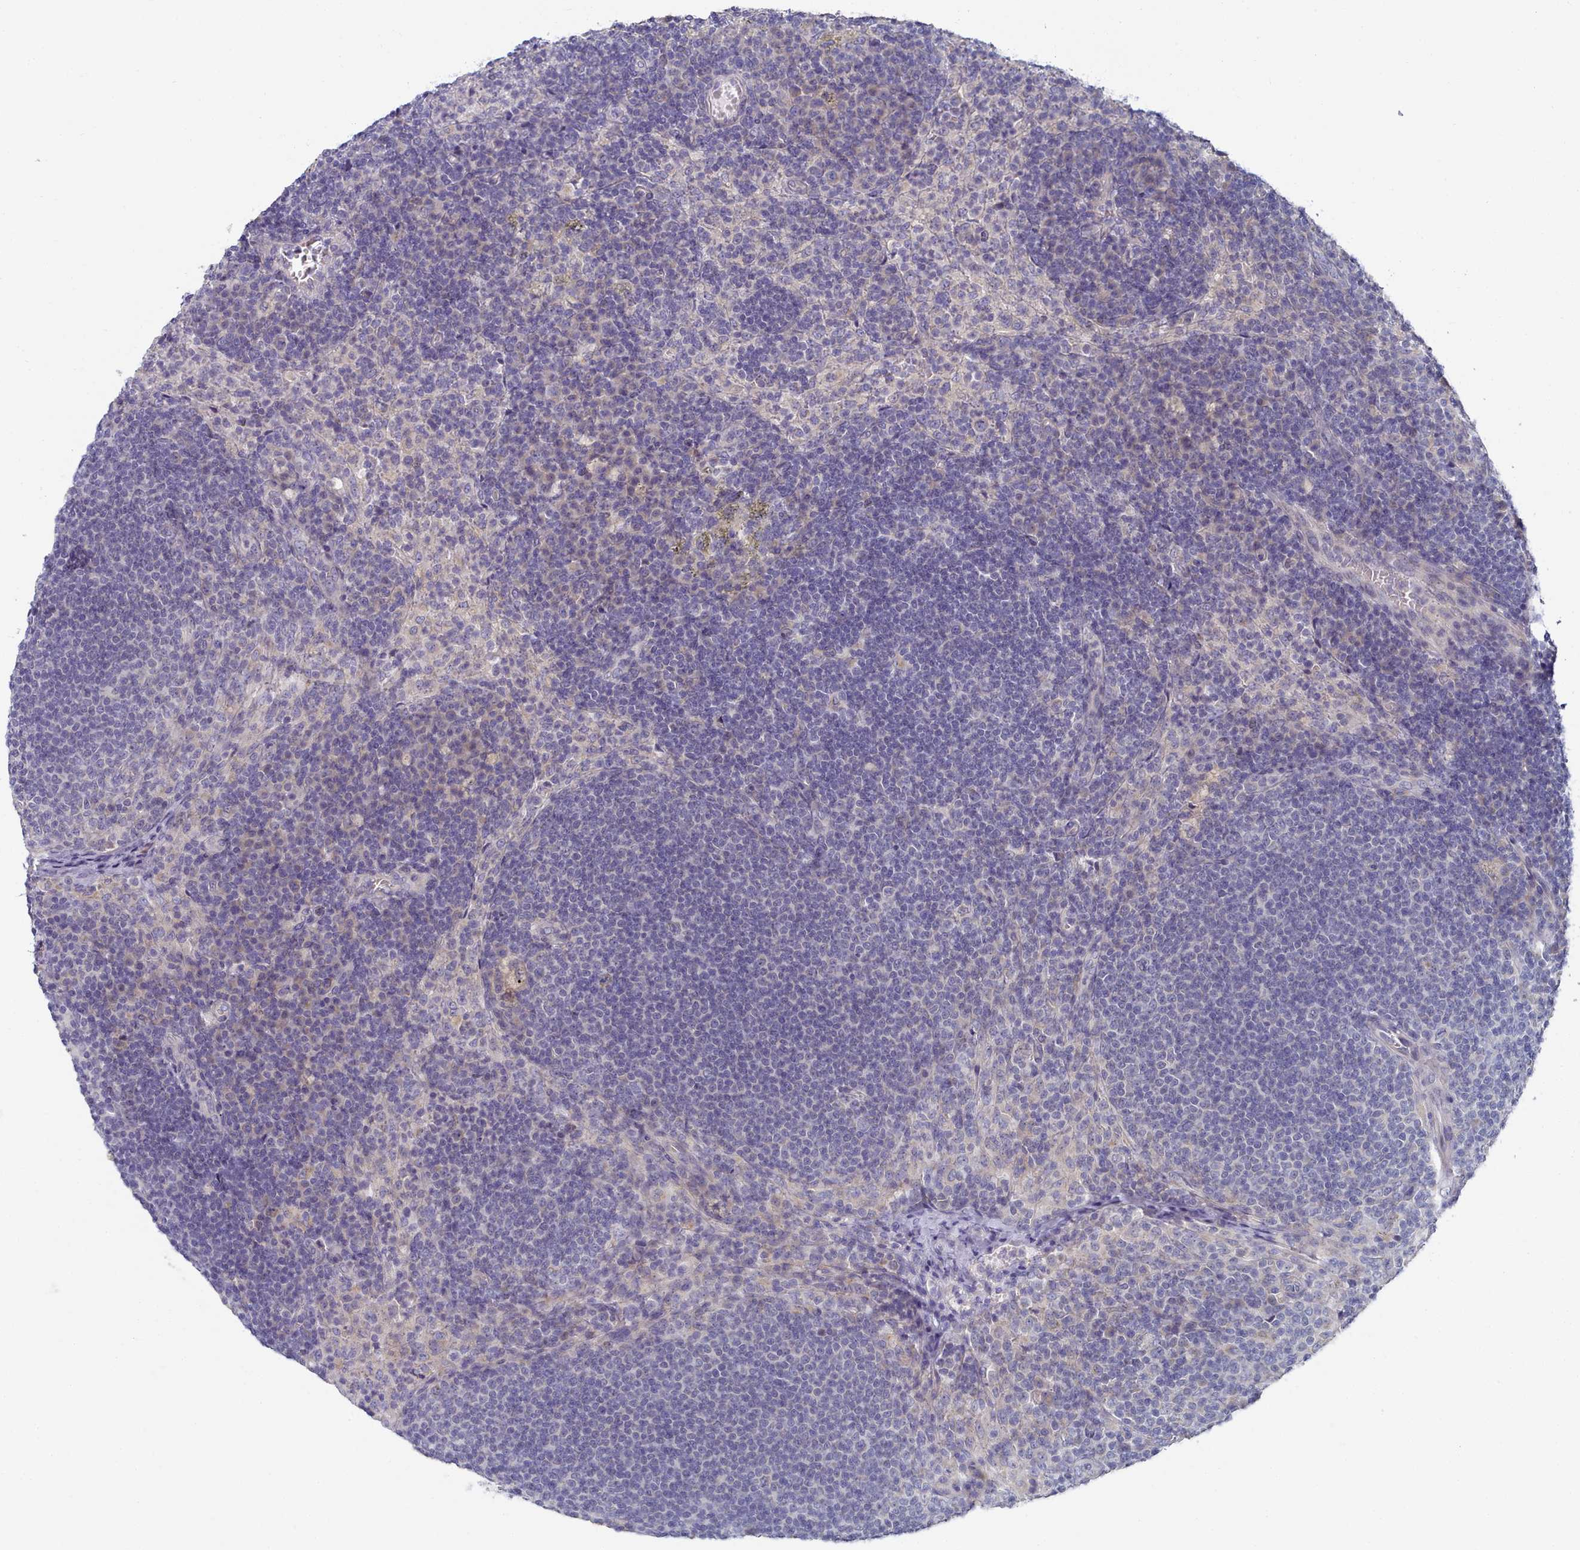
{"staining": {"intensity": "negative", "quantity": "none", "location": "none"}, "tissue": "lymph node", "cell_type": "Germinal center cells", "image_type": "normal", "snomed": [{"axis": "morphology", "description": "Normal tissue, NOS"}, {"axis": "topography", "description": "Lymph node"}], "caption": "DAB (3,3'-diaminobenzidine) immunohistochemical staining of benign human lymph node shows no significant positivity in germinal center cells. (DAB (3,3'-diaminobenzidine) immunohistochemistry (IHC) with hematoxylin counter stain).", "gene": "TYW1B", "patient": {"sex": "female", "age": 70}}